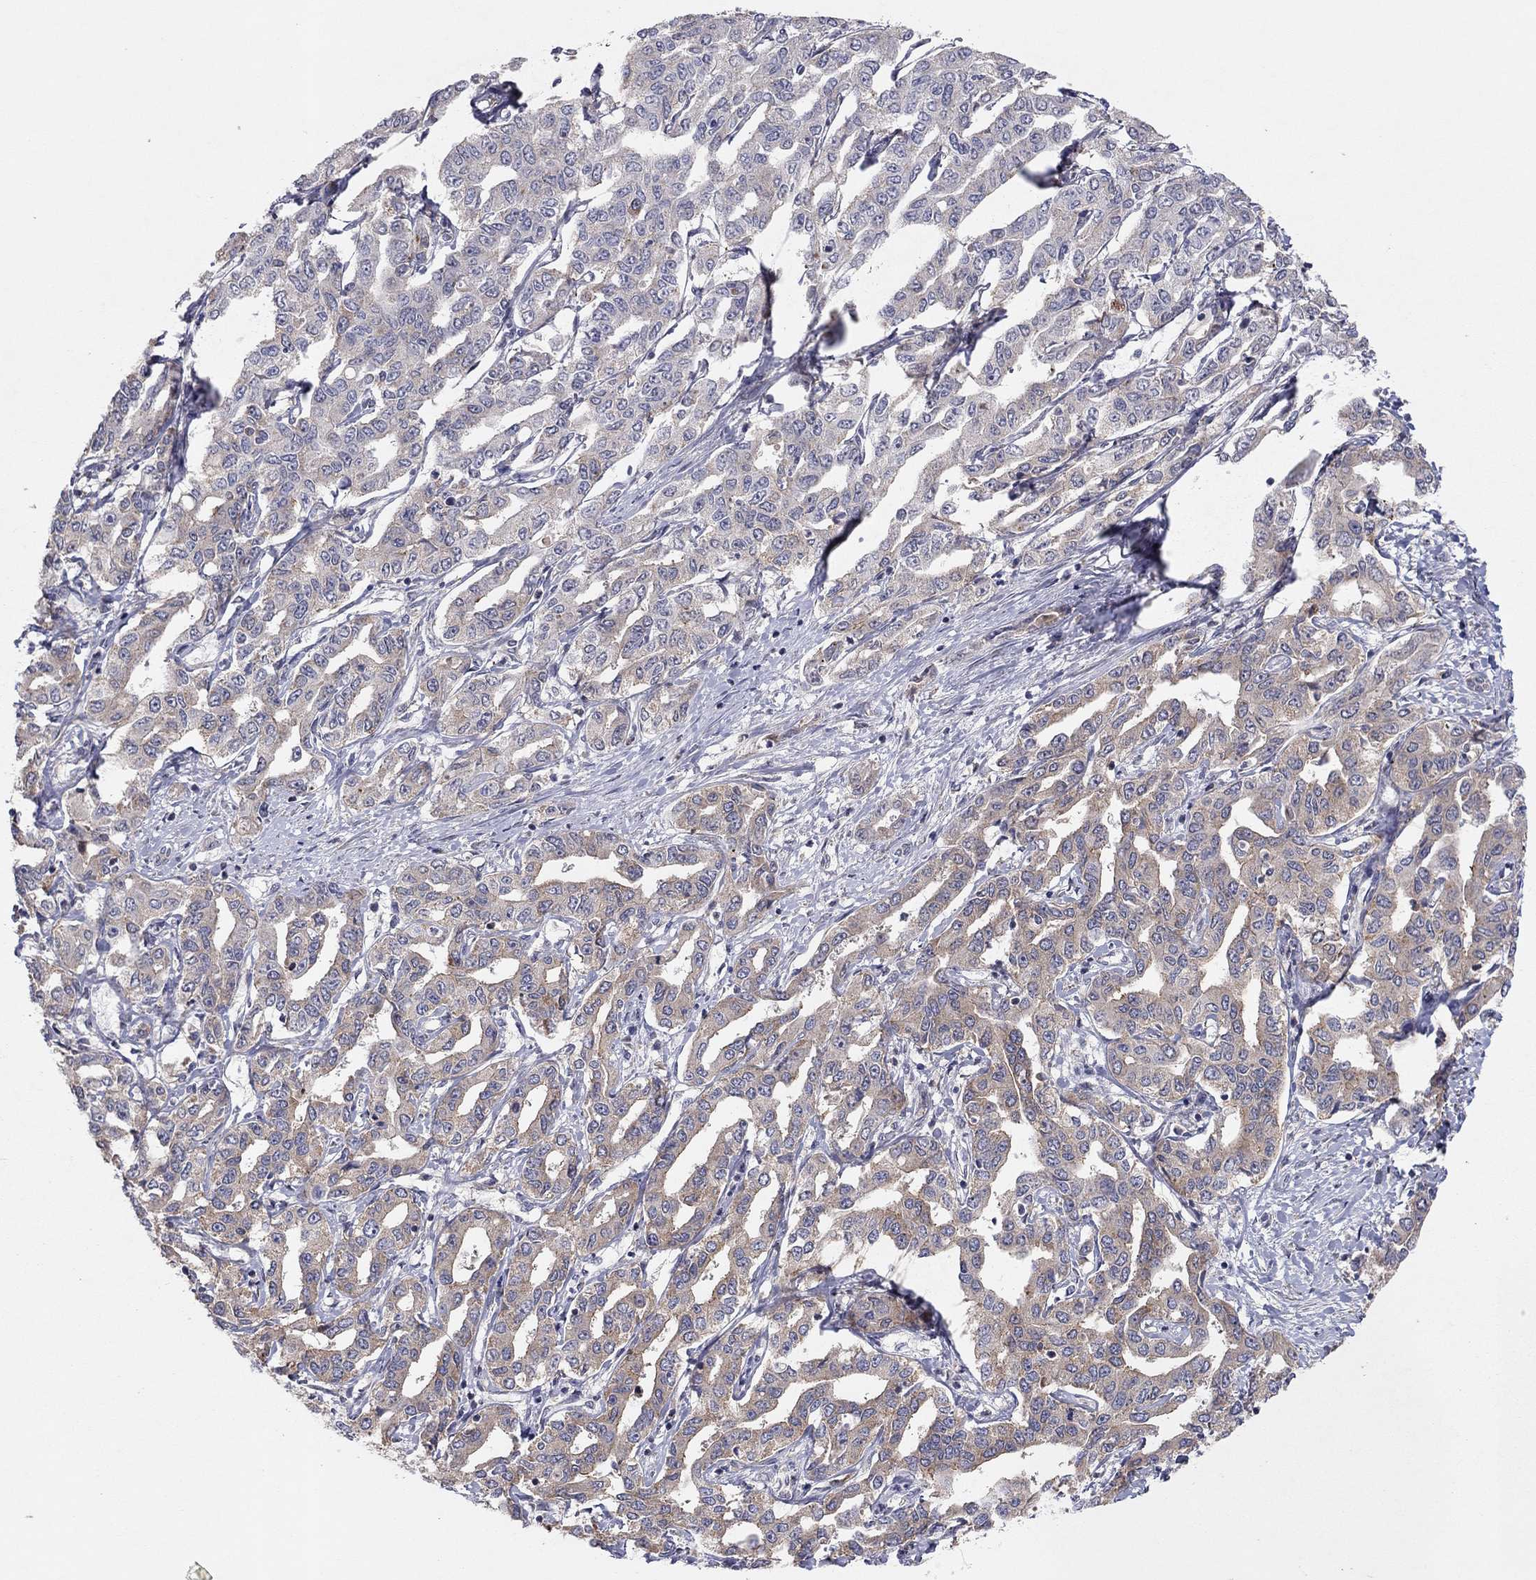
{"staining": {"intensity": "moderate", "quantity": "25%-75%", "location": "cytoplasmic/membranous"}, "tissue": "liver cancer", "cell_type": "Tumor cells", "image_type": "cancer", "snomed": [{"axis": "morphology", "description": "Cholangiocarcinoma"}, {"axis": "topography", "description": "Liver"}], "caption": "A histopathology image showing moderate cytoplasmic/membranous expression in approximately 25%-75% of tumor cells in liver cancer, as visualized by brown immunohistochemical staining.", "gene": "CRACDL", "patient": {"sex": "male", "age": 59}}